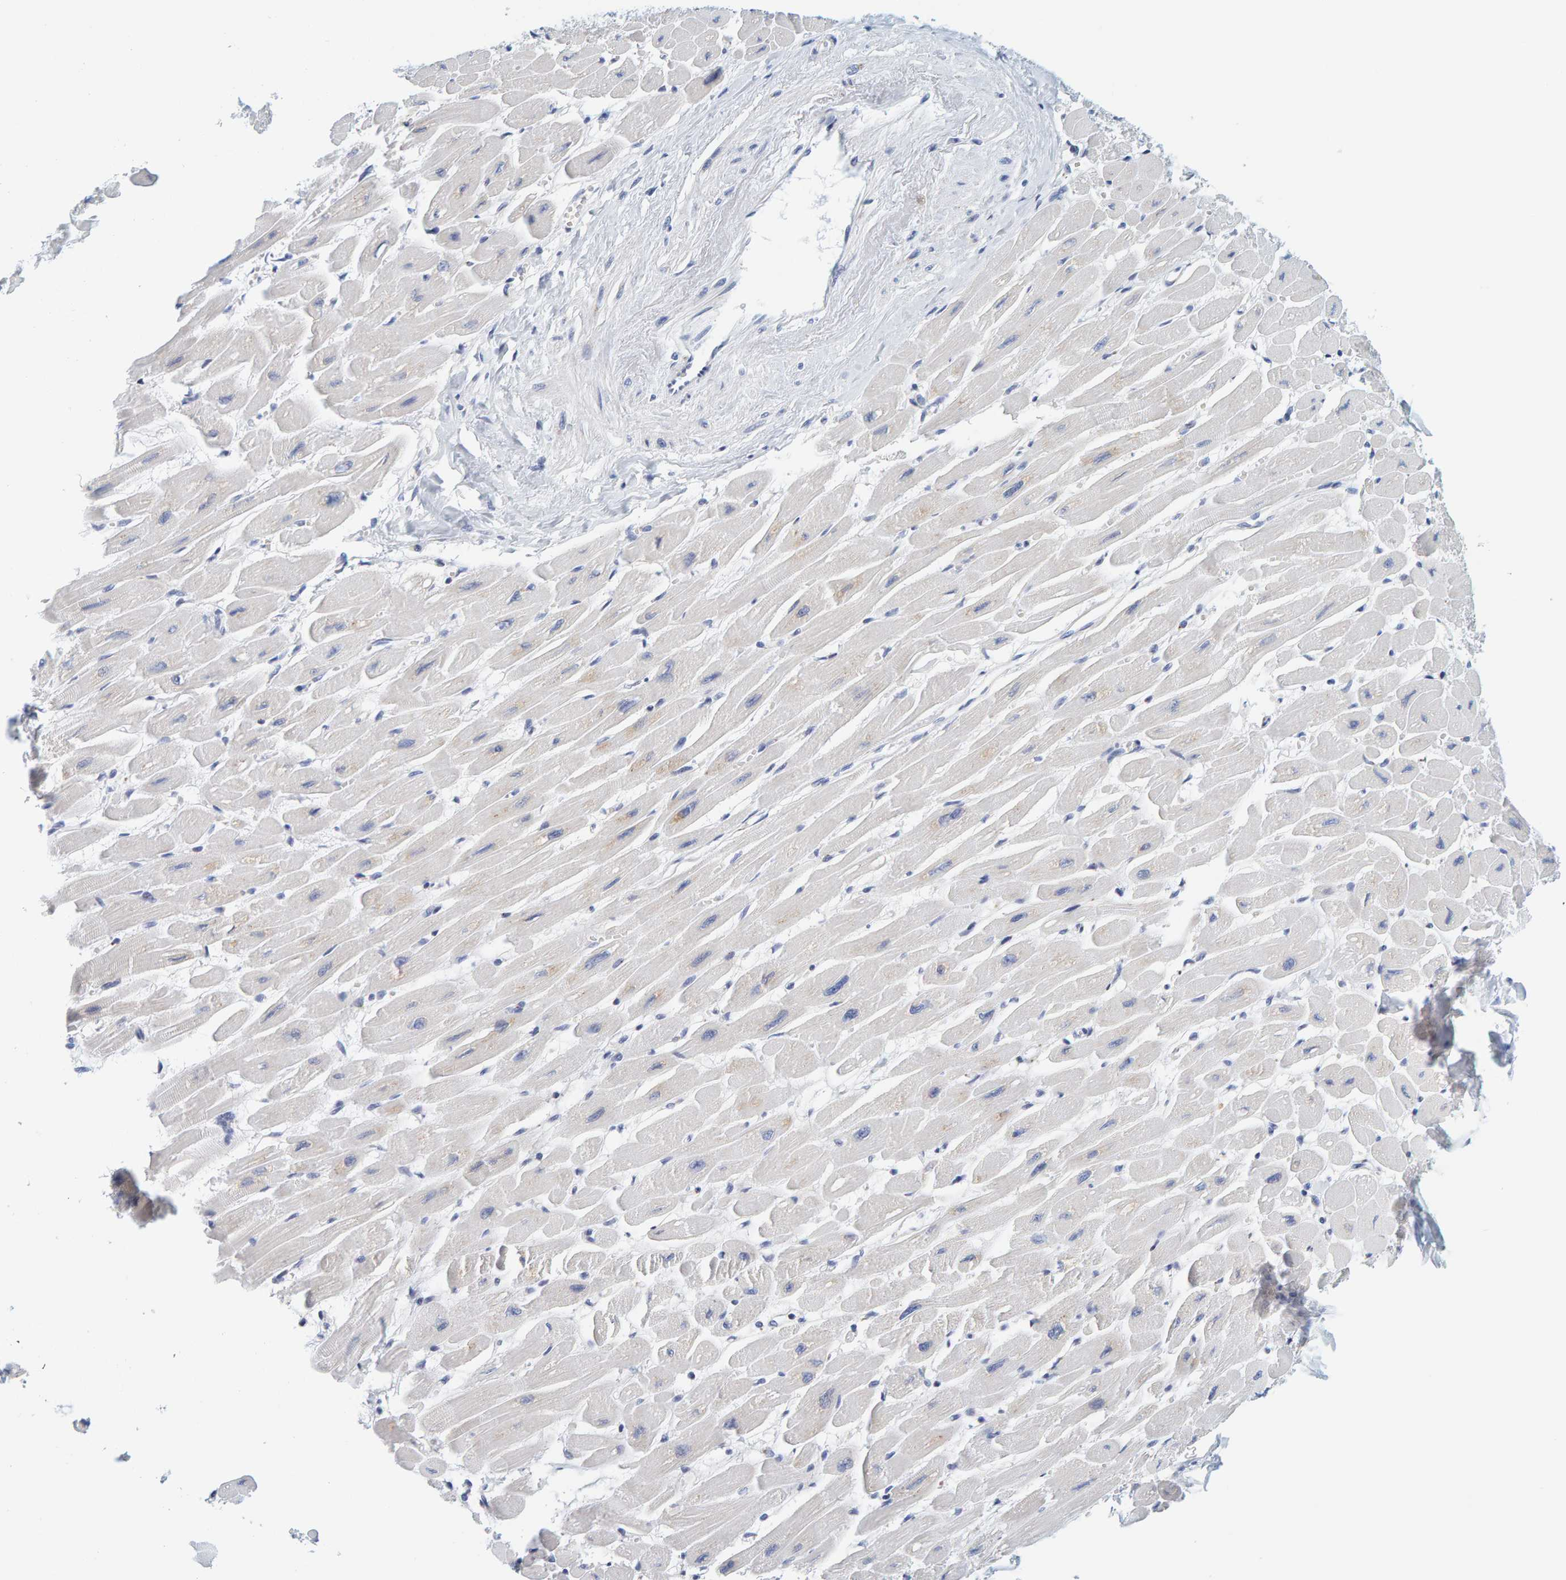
{"staining": {"intensity": "negative", "quantity": "none", "location": "none"}, "tissue": "heart muscle", "cell_type": "Cardiomyocytes", "image_type": "normal", "snomed": [{"axis": "morphology", "description": "Normal tissue, NOS"}, {"axis": "topography", "description": "Heart"}], "caption": "Immunohistochemistry histopathology image of normal heart muscle: heart muscle stained with DAB (3,3'-diaminobenzidine) reveals no significant protein positivity in cardiomyocytes. The staining was performed using DAB to visualize the protein expression in brown, while the nuclei were stained in blue with hematoxylin (Magnification: 20x).", "gene": "MOG", "patient": {"sex": "female", "age": 54}}